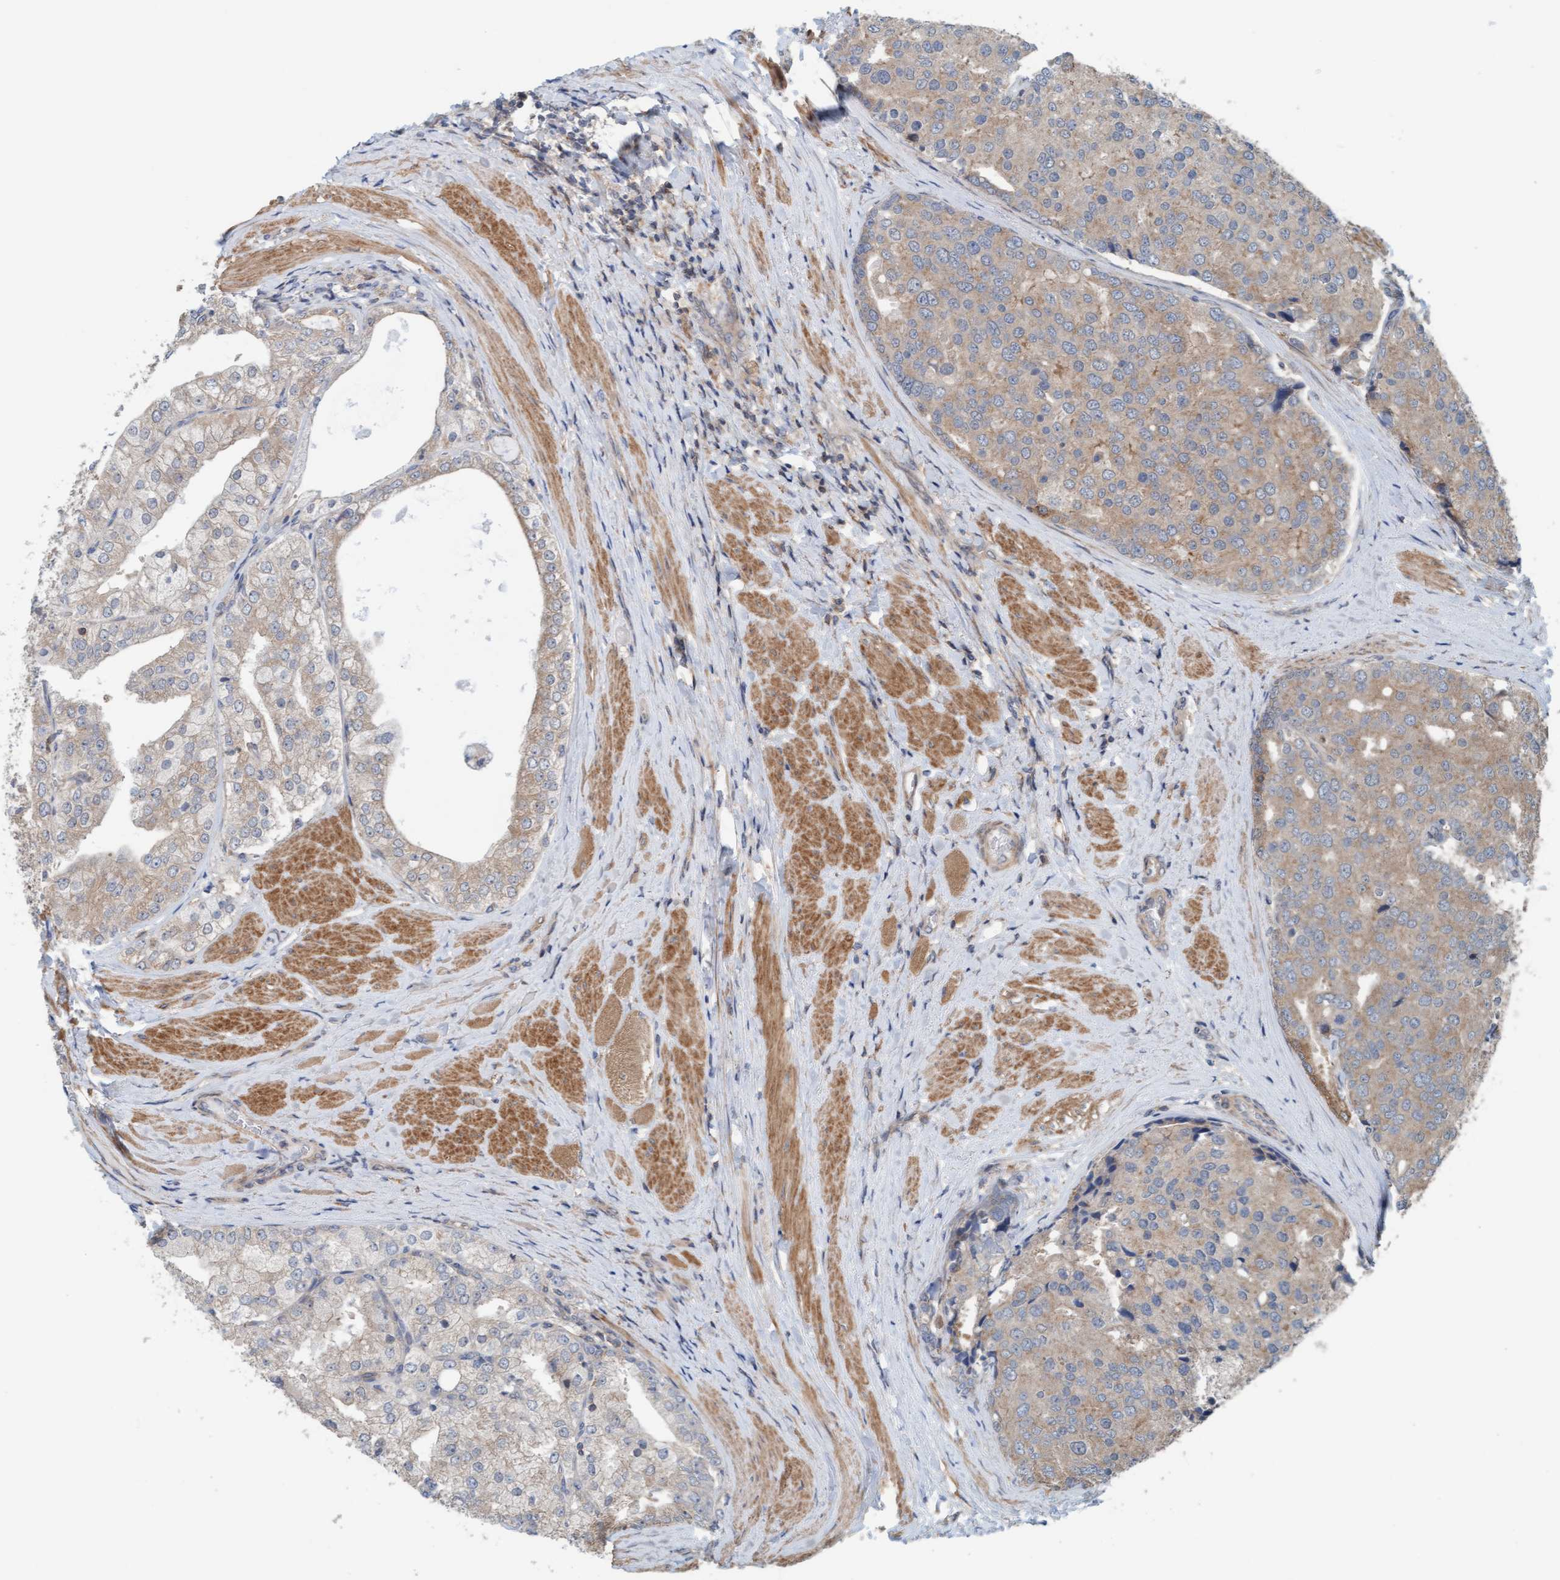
{"staining": {"intensity": "moderate", "quantity": "25%-75%", "location": "cytoplasmic/membranous"}, "tissue": "prostate cancer", "cell_type": "Tumor cells", "image_type": "cancer", "snomed": [{"axis": "morphology", "description": "Adenocarcinoma, High grade"}, {"axis": "topography", "description": "Prostate"}], "caption": "Immunohistochemical staining of human prostate cancer shows moderate cytoplasmic/membranous protein expression in approximately 25%-75% of tumor cells.", "gene": "UBAP1", "patient": {"sex": "male", "age": 50}}